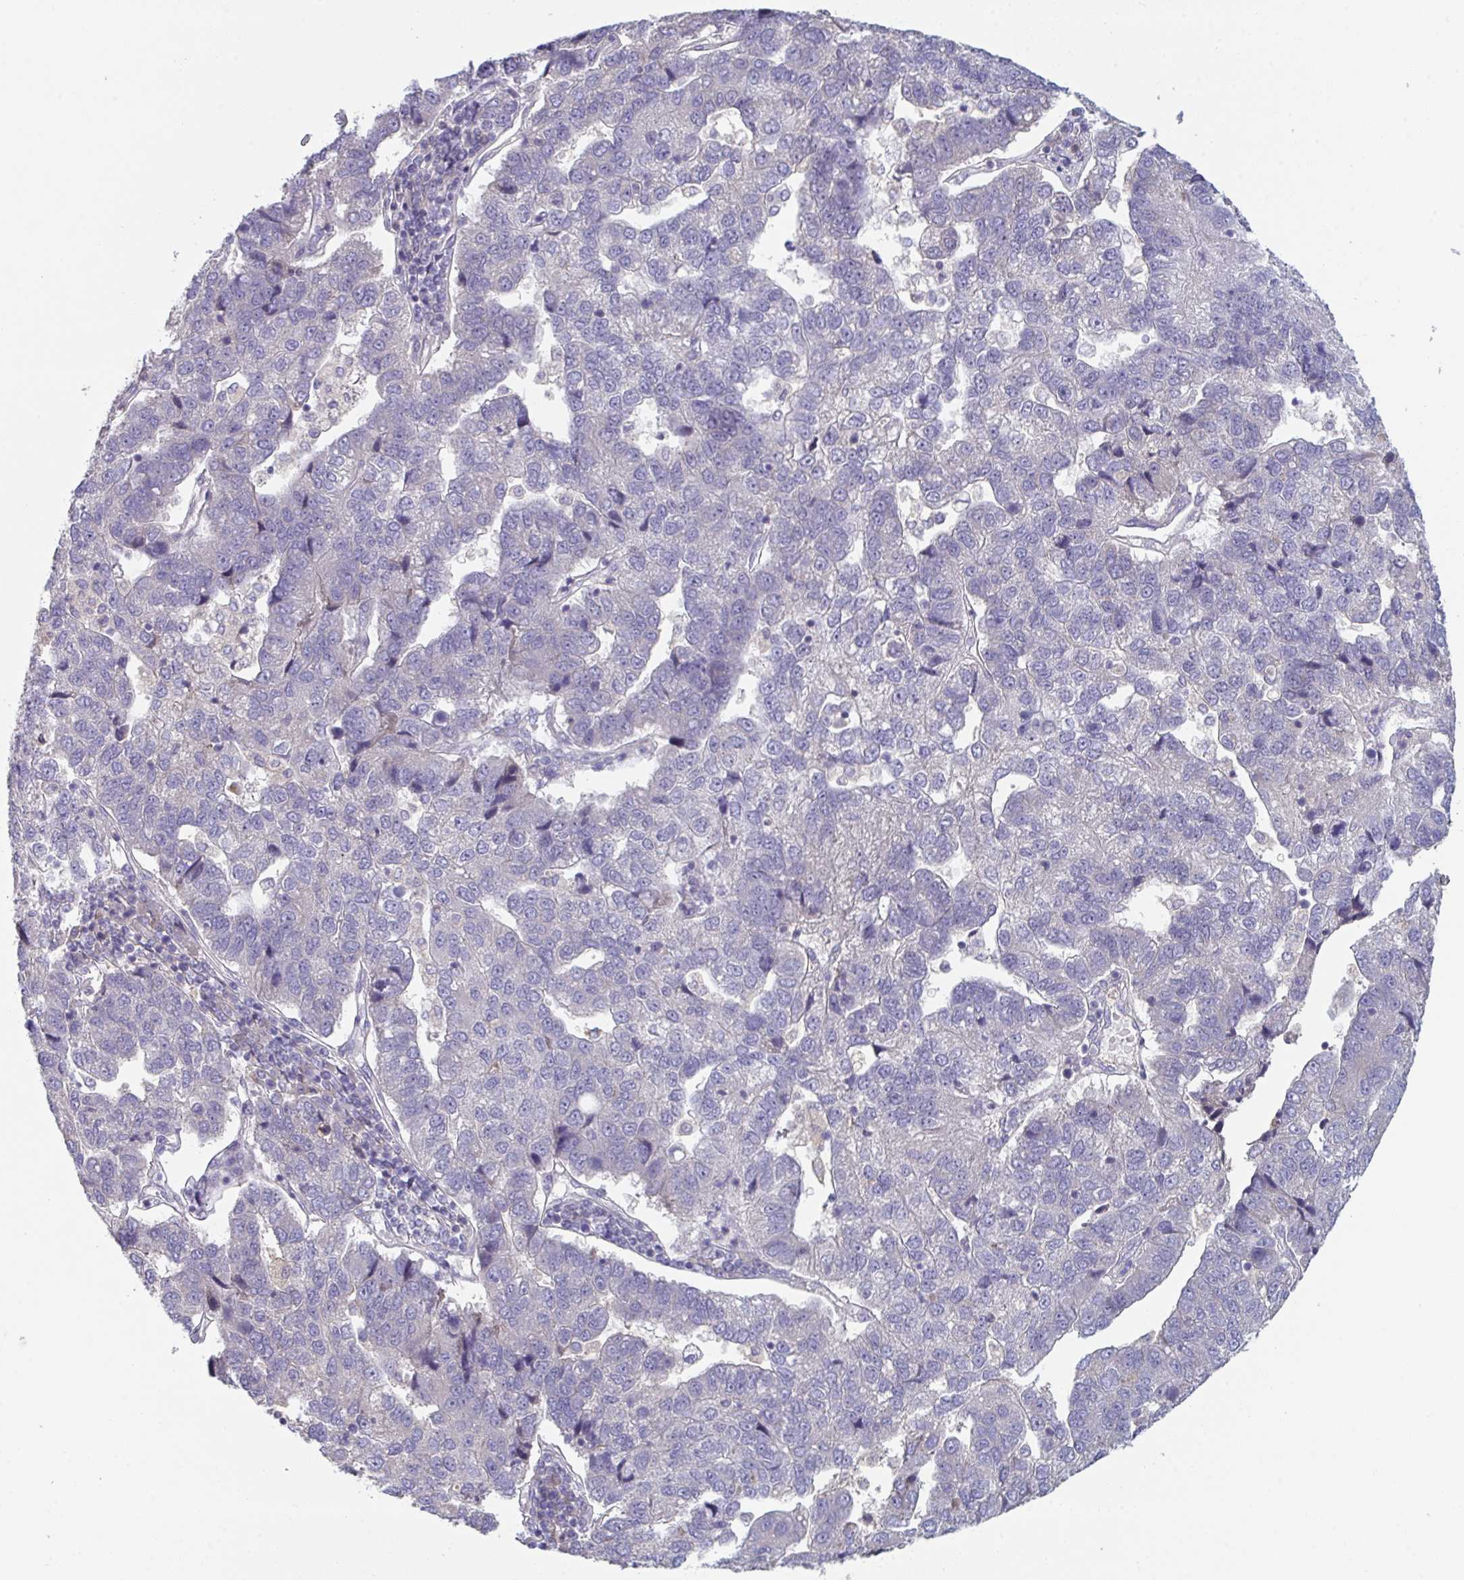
{"staining": {"intensity": "weak", "quantity": "<25%", "location": "cytoplasmic/membranous"}, "tissue": "pancreatic cancer", "cell_type": "Tumor cells", "image_type": "cancer", "snomed": [{"axis": "morphology", "description": "Adenocarcinoma, NOS"}, {"axis": "topography", "description": "Pancreas"}], "caption": "Human pancreatic cancer (adenocarcinoma) stained for a protein using immunohistochemistry demonstrates no expression in tumor cells.", "gene": "HGFAC", "patient": {"sex": "female", "age": 61}}